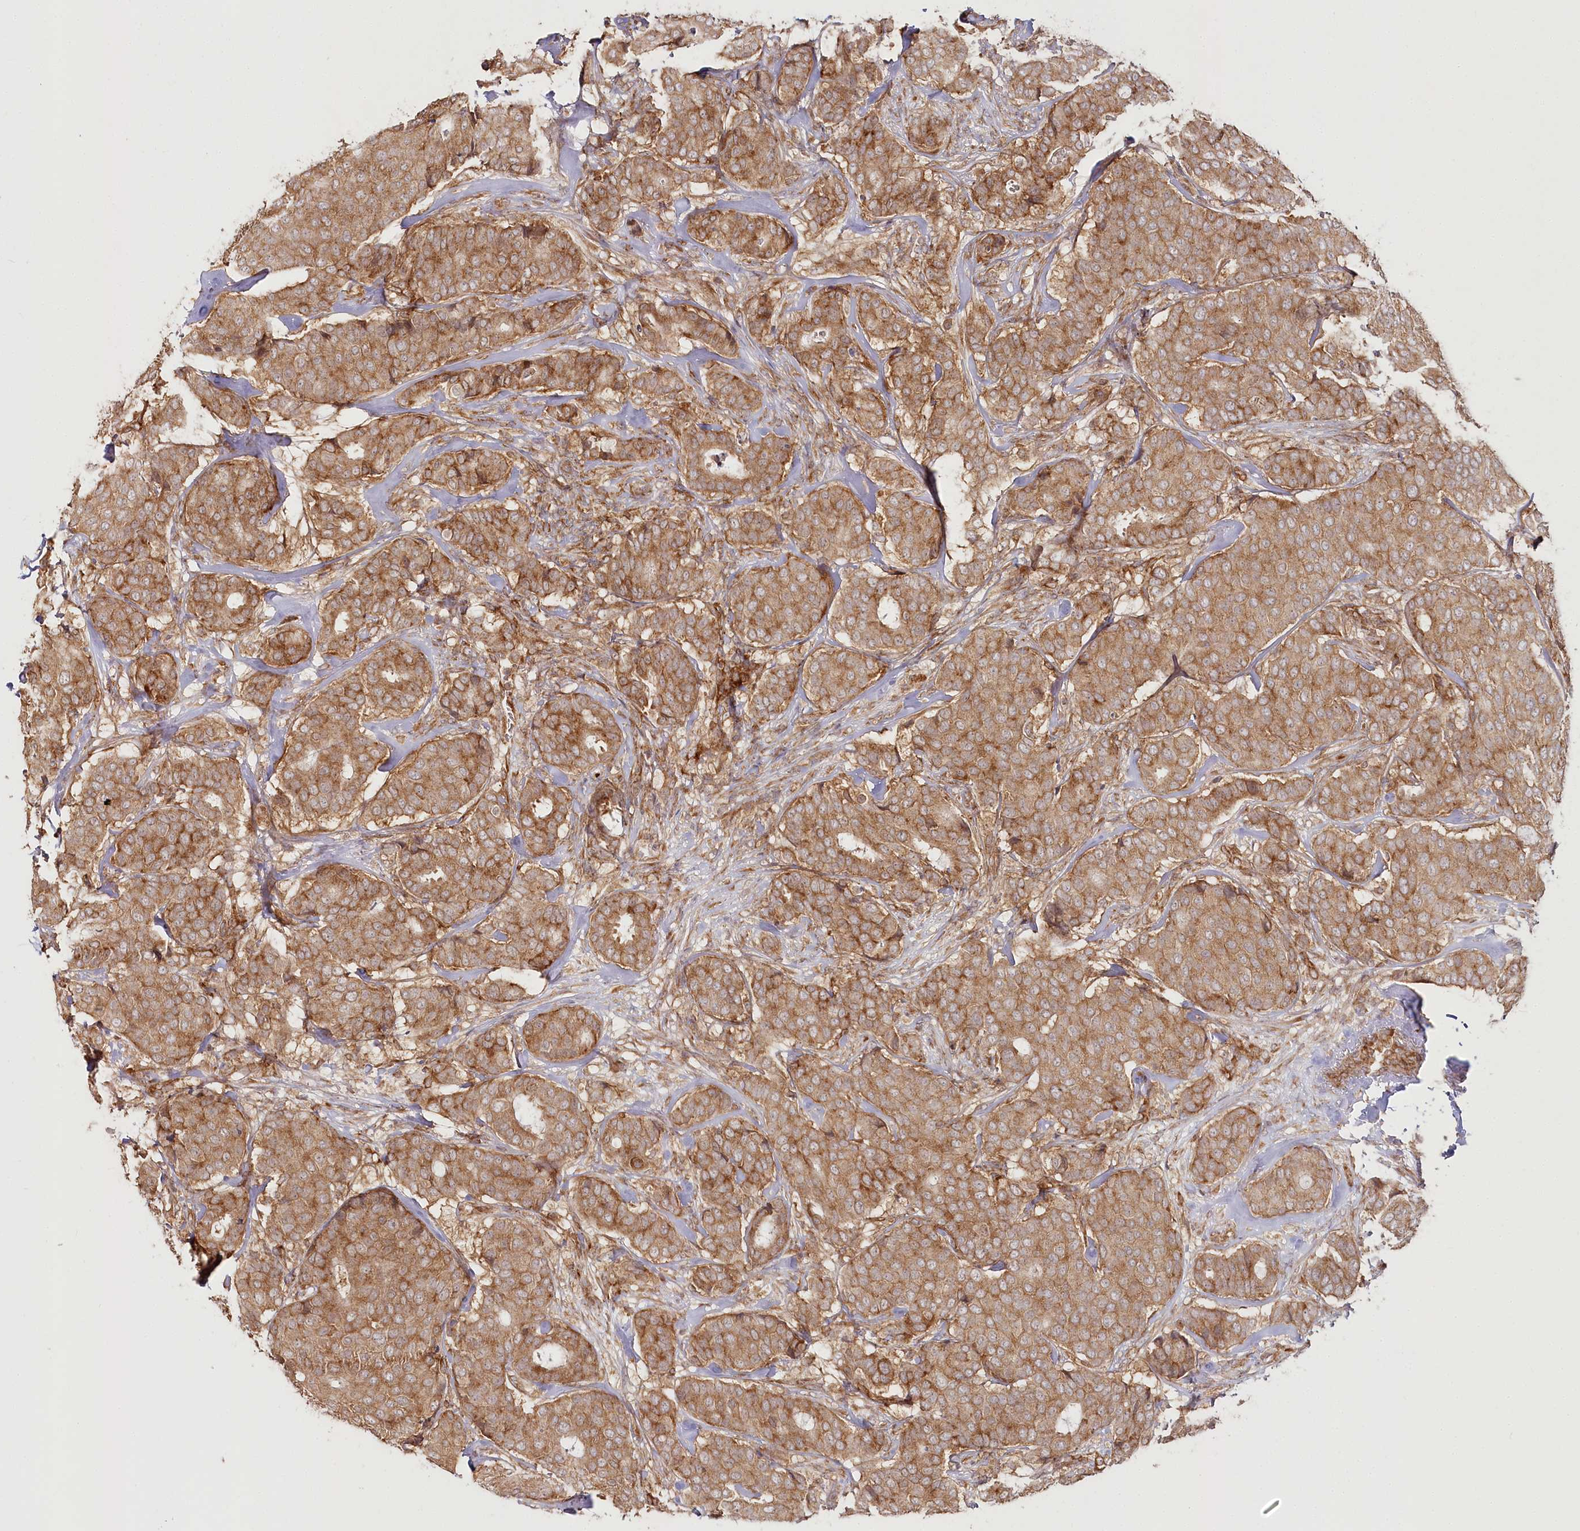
{"staining": {"intensity": "moderate", "quantity": ">75%", "location": "cytoplasmic/membranous"}, "tissue": "breast cancer", "cell_type": "Tumor cells", "image_type": "cancer", "snomed": [{"axis": "morphology", "description": "Duct carcinoma"}, {"axis": "topography", "description": "Breast"}], "caption": "Invasive ductal carcinoma (breast) stained with a brown dye shows moderate cytoplasmic/membranous positive staining in about >75% of tumor cells.", "gene": "OTUD4", "patient": {"sex": "female", "age": 75}}